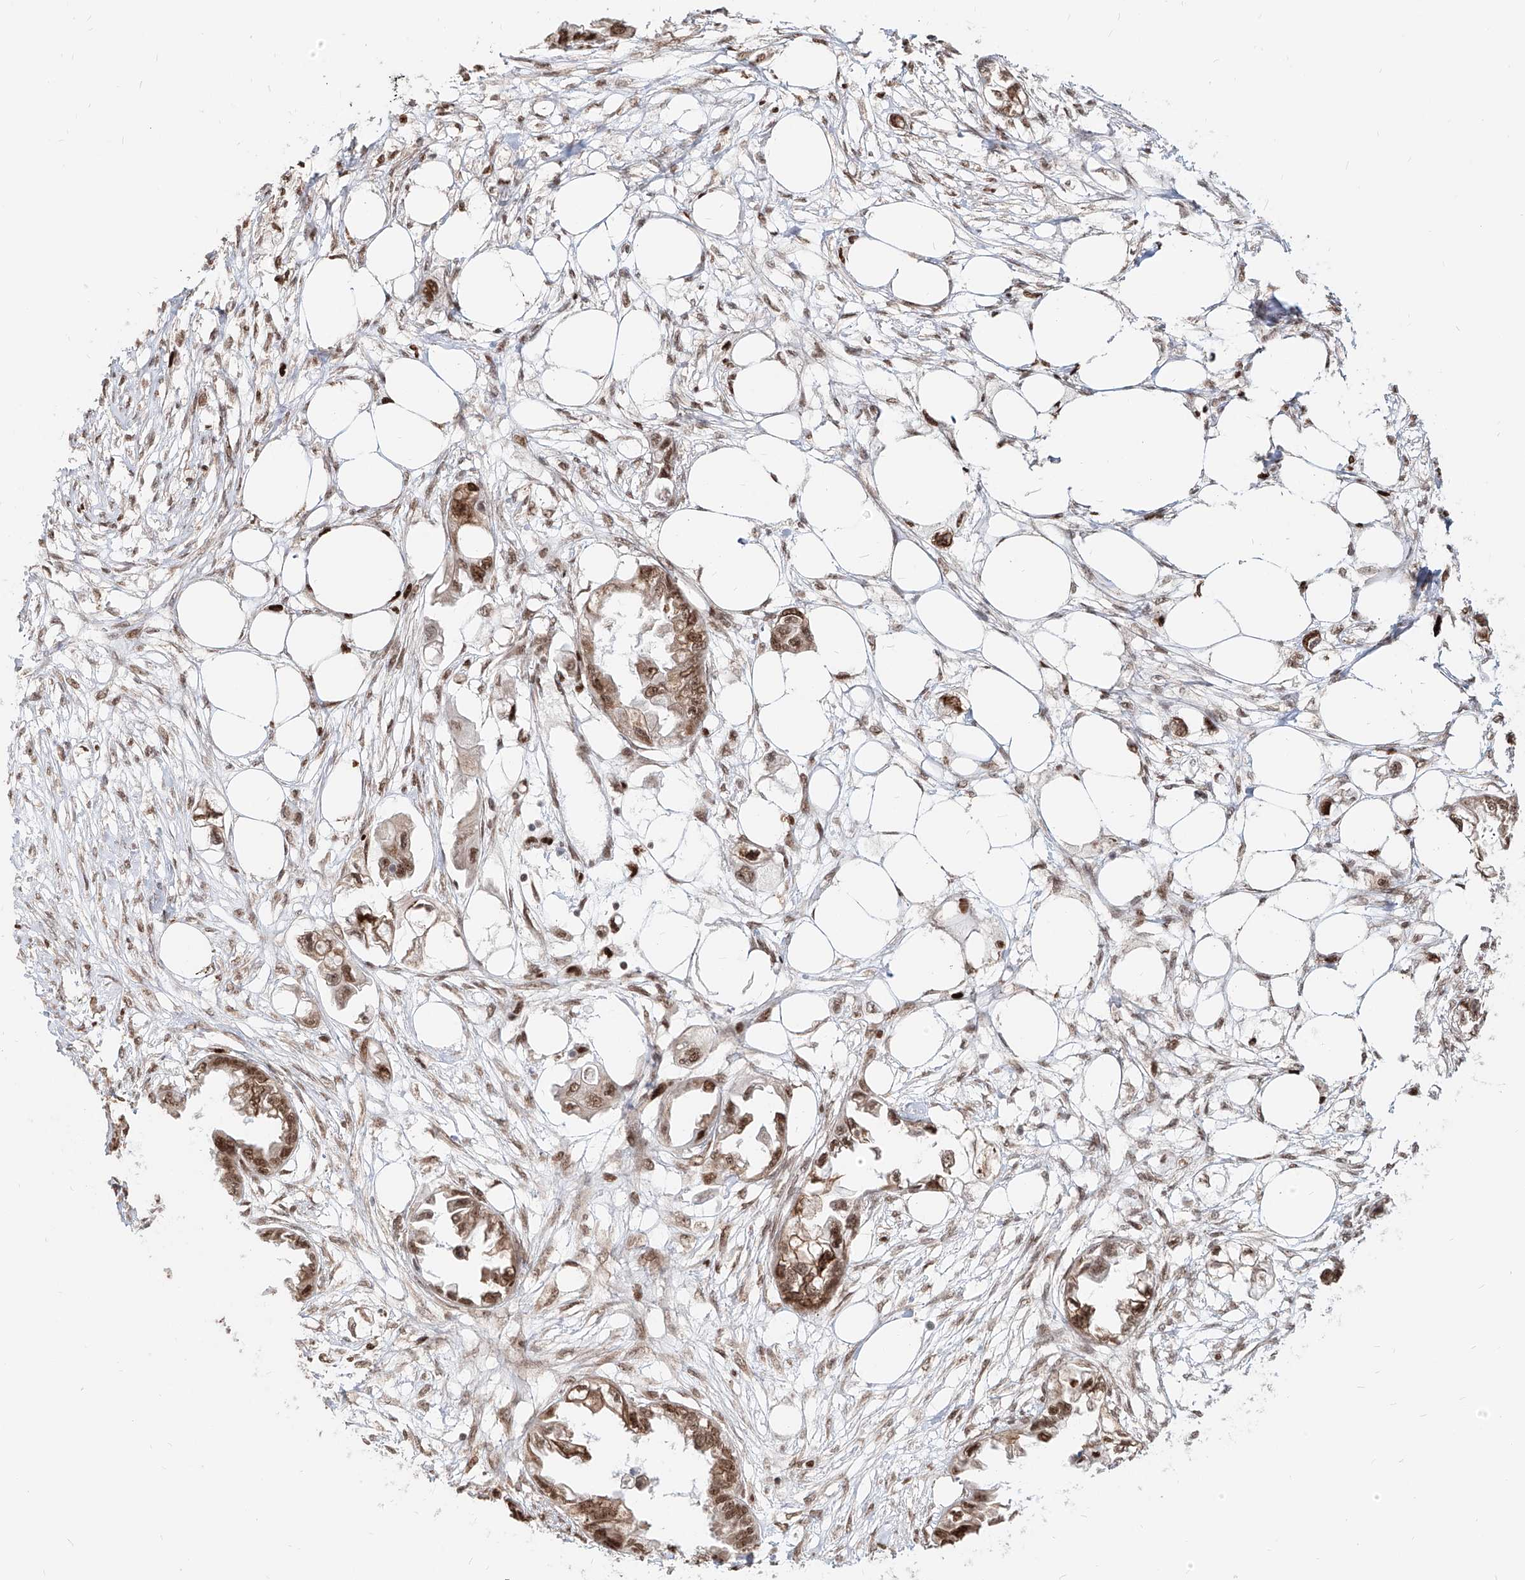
{"staining": {"intensity": "moderate", "quantity": ">75%", "location": "nuclear"}, "tissue": "endometrial cancer", "cell_type": "Tumor cells", "image_type": "cancer", "snomed": [{"axis": "morphology", "description": "Adenocarcinoma, NOS"}, {"axis": "morphology", "description": "Adenocarcinoma, metastatic, NOS"}, {"axis": "topography", "description": "Adipose tissue"}, {"axis": "topography", "description": "Endometrium"}], "caption": "Immunohistochemistry (IHC) photomicrograph of human endometrial cancer stained for a protein (brown), which displays medium levels of moderate nuclear expression in approximately >75% of tumor cells.", "gene": "ZNF710", "patient": {"sex": "female", "age": 67}}